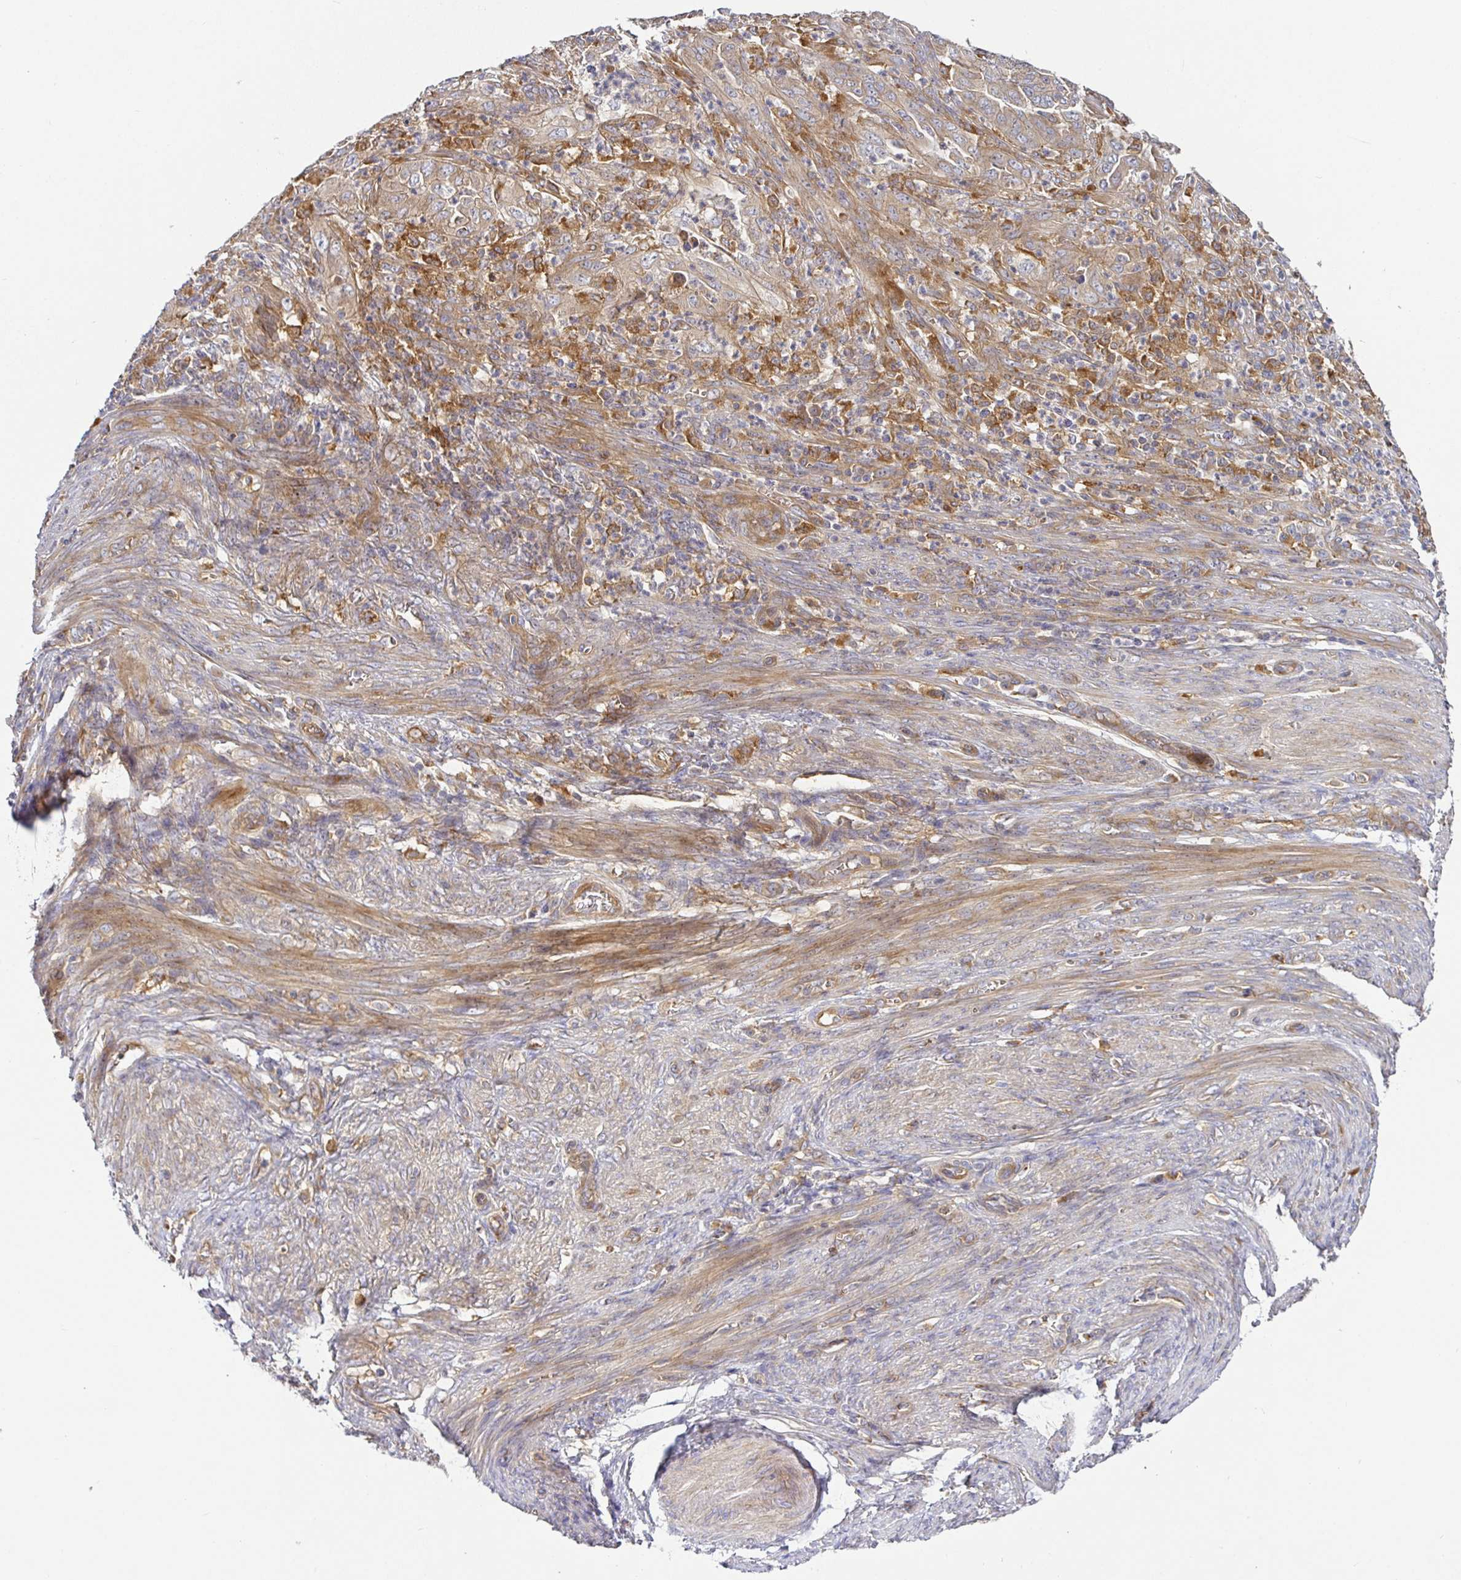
{"staining": {"intensity": "weak", "quantity": ">75%", "location": "cytoplasmic/membranous"}, "tissue": "endometrial cancer", "cell_type": "Tumor cells", "image_type": "cancer", "snomed": [{"axis": "morphology", "description": "Adenocarcinoma, NOS"}, {"axis": "topography", "description": "Endometrium"}], "caption": "Endometrial cancer tissue demonstrates weak cytoplasmic/membranous positivity in approximately >75% of tumor cells, visualized by immunohistochemistry. (Brightfield microscopy of DAB IHC at high magnification).", "gene": "SNX8", "patient": {"sex": "female", "age": 51}}